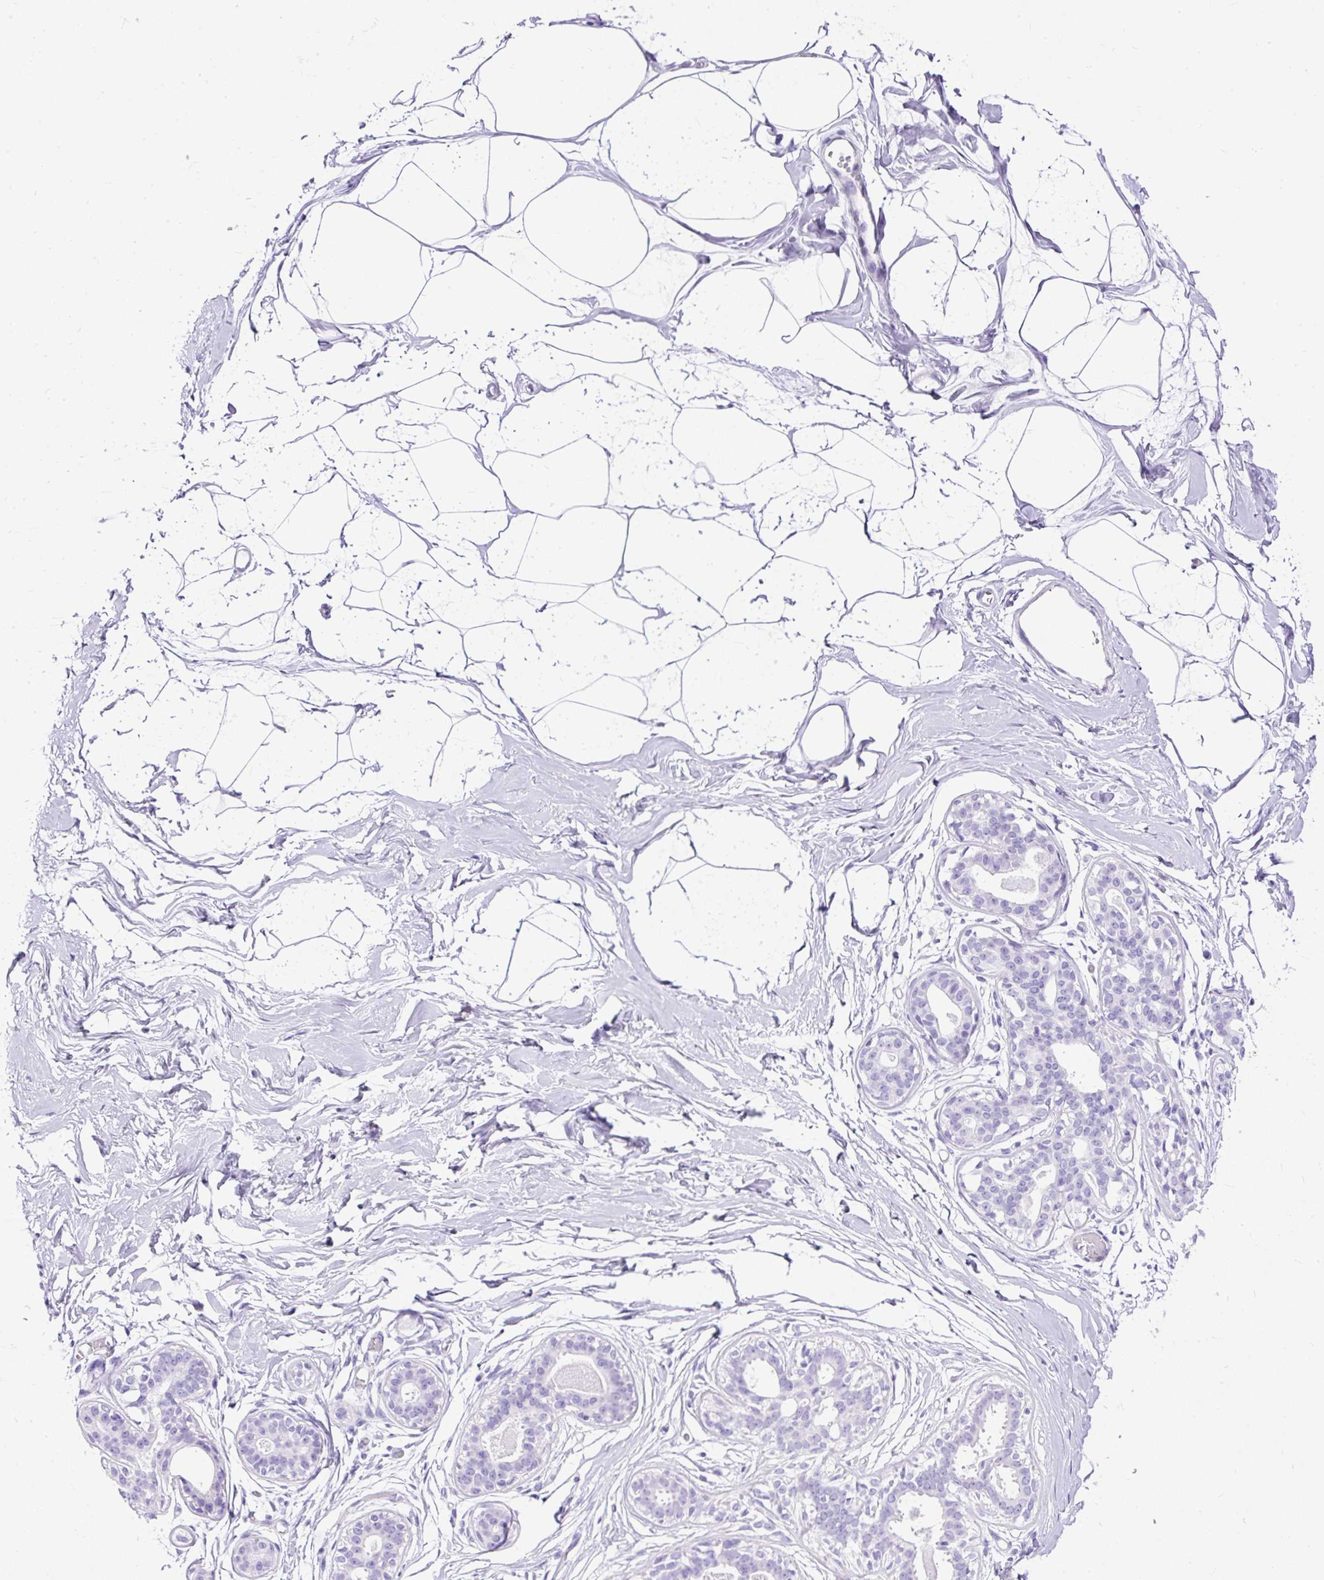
{"staining": {"intensity": "negative", "quantity": "none", "location": "none"}, "tissue": "breast", "cell_type": "Adipocytes", "image_type": "normal", "snomed": [{"axis": "morphology", "description": "Normal tissue, NOS"}, {"axis": "topography", "description": "Breast"}], "caption": "A histopathology image of human breast is negative for staining in adipocytes. (Brightfield microscopy of DAB (3,3'-diaminobenzidine) immunohistochemistry at high magnification).", "gene": "HEY1", "patient": {"sex": "female", "age": 45}}